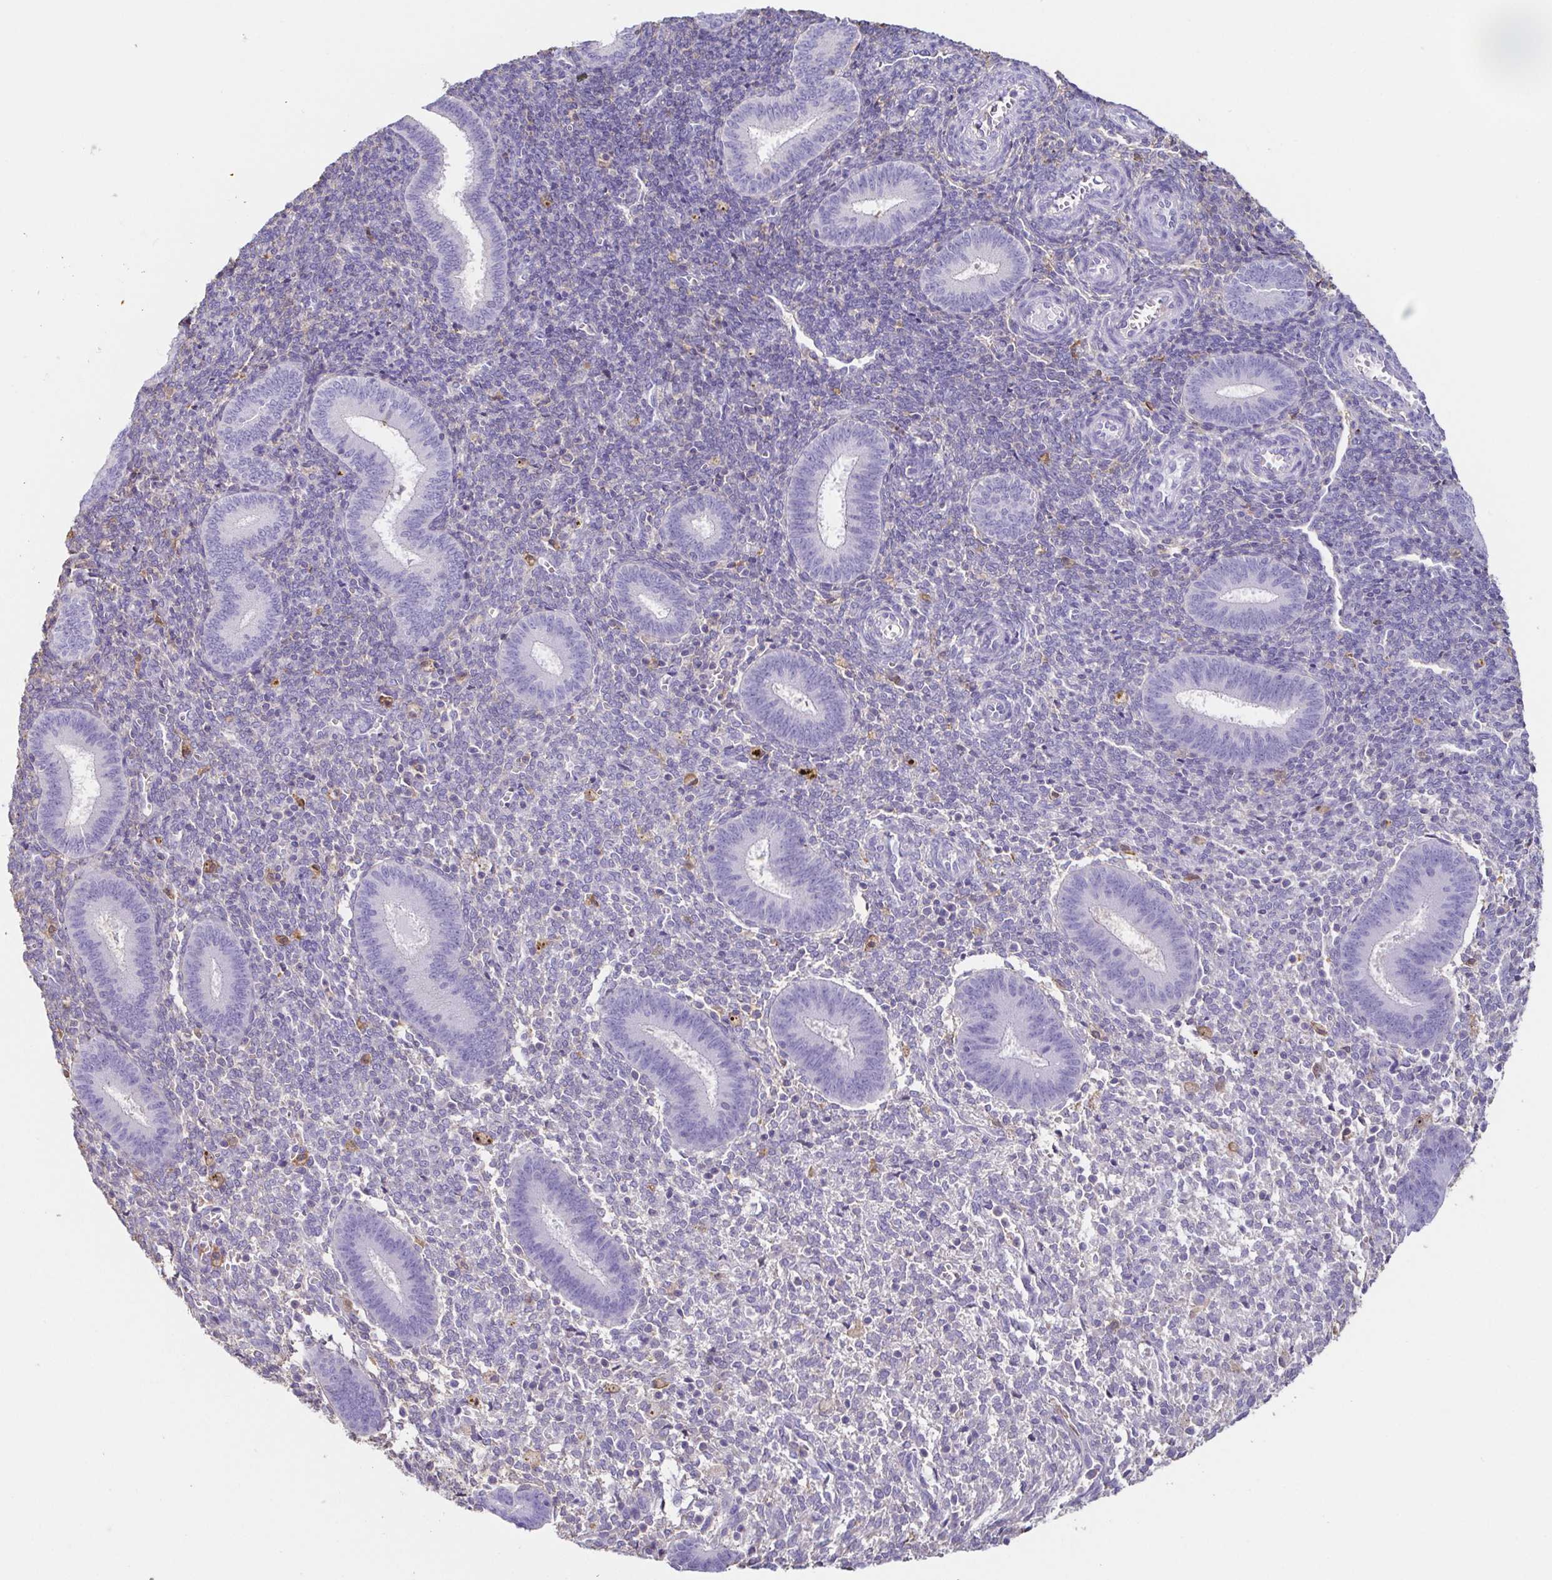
{"staining": {"intensity": "weak", "quantity": "<25%", "location": "cytoplasmic/membranous"}, "tissue": "endometrium", "cell_type": "Cells in endometrial stroma", "image_type": "normal", "snomed": [{"axis": "morphology", "description": "Normal tissue, NOS"}, {"axis": "topography", "description": "Endometrium"}], "caption": "This micrograph is of benign endometrium stained with IHC to label a protein in brown with the nuclei are counter-stained blue. There is no positivity in cells in endometrial stroma.", "gene": "ANXA10", "patient": {"sex": "female", "age": 25}}